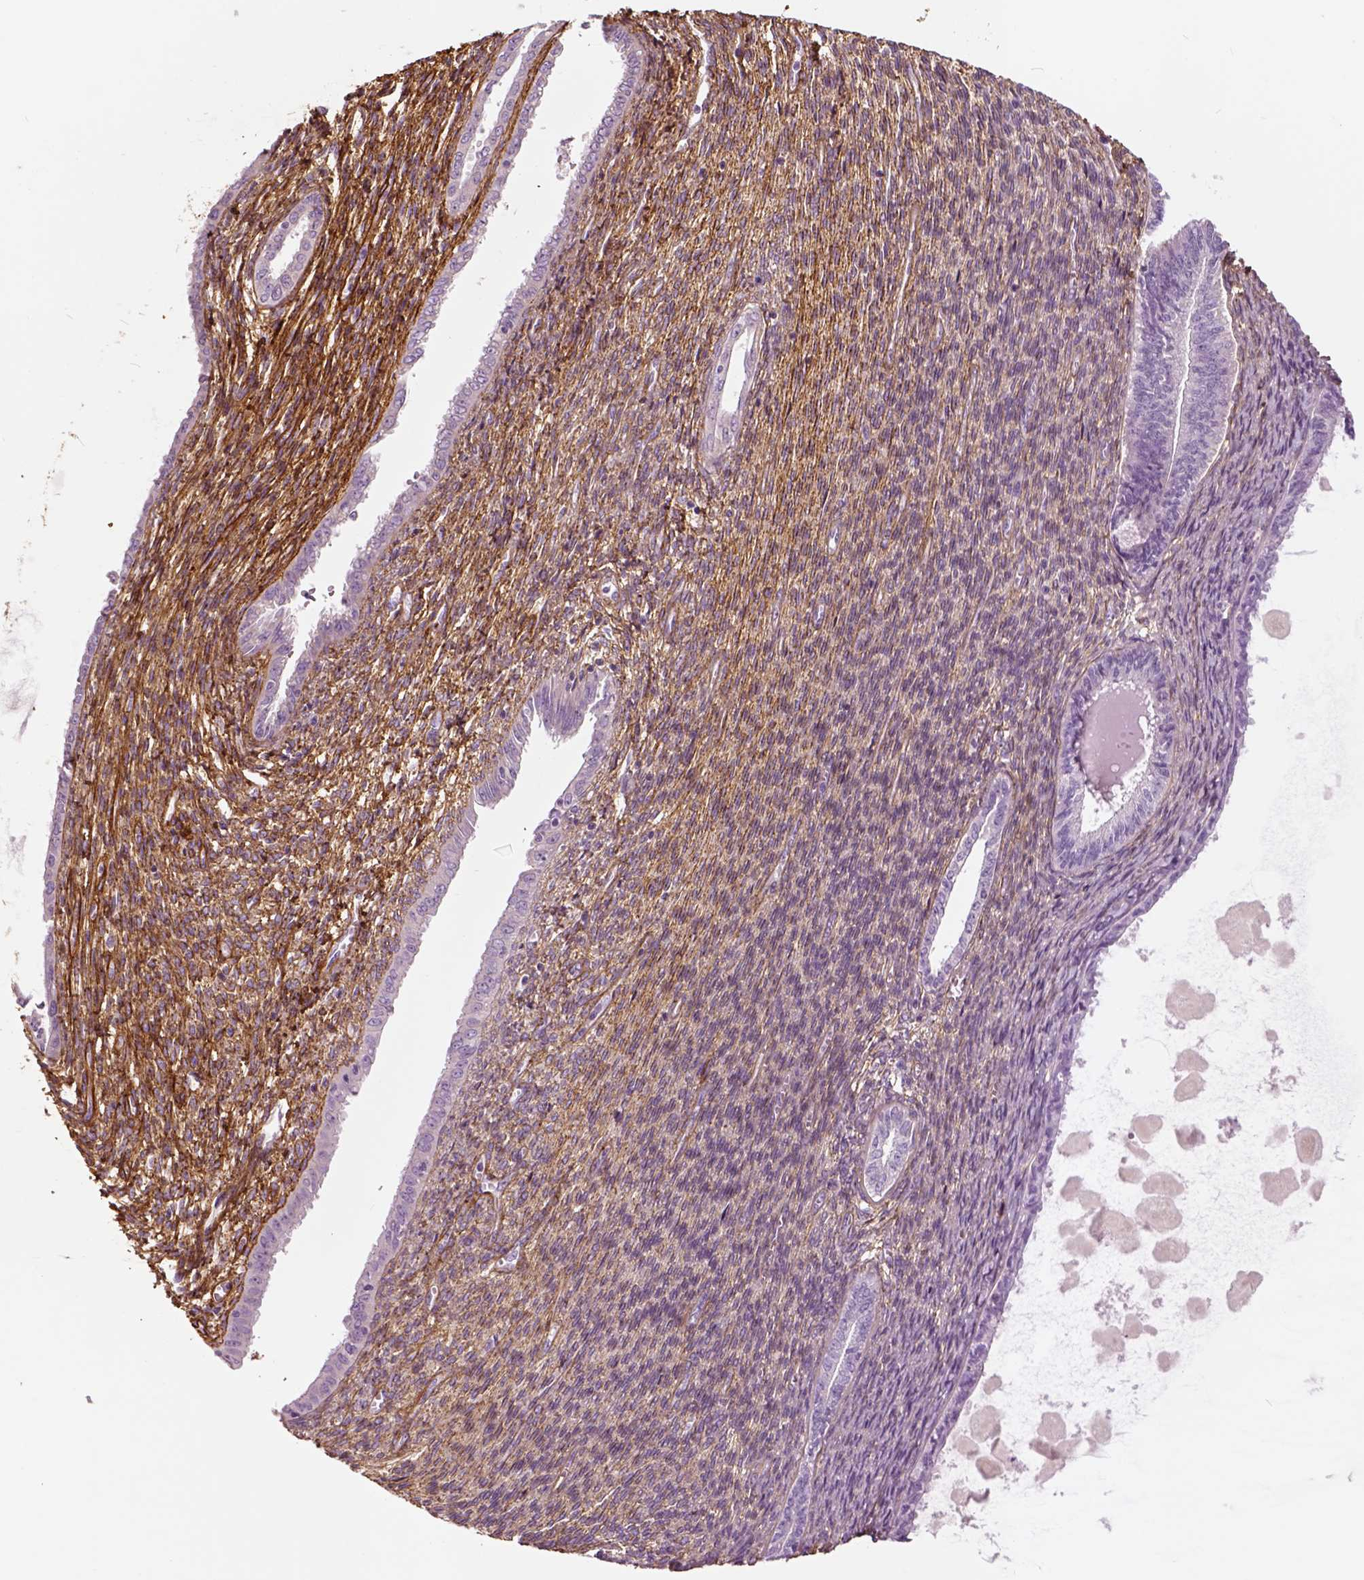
{"staining": {"intensity": "negative", "quantity": "none", "location": "none"}, "tissue": "endometrial cancer", "cell_type": "Tumor cells", "image_type": "cancer", "snomed": [{"axis": "morphology", "description": "Adenocarcinoma, NOS"}, {"axis": "topography", "description": "Endometrium"}], "caption": "High power microscopy micrograph of an immunohistochemistry image of endometrial cancer, revealing no significant staining in tumor cells.", "gene": "COL6A2", "patient": {"sex": "female", "age": 86}}